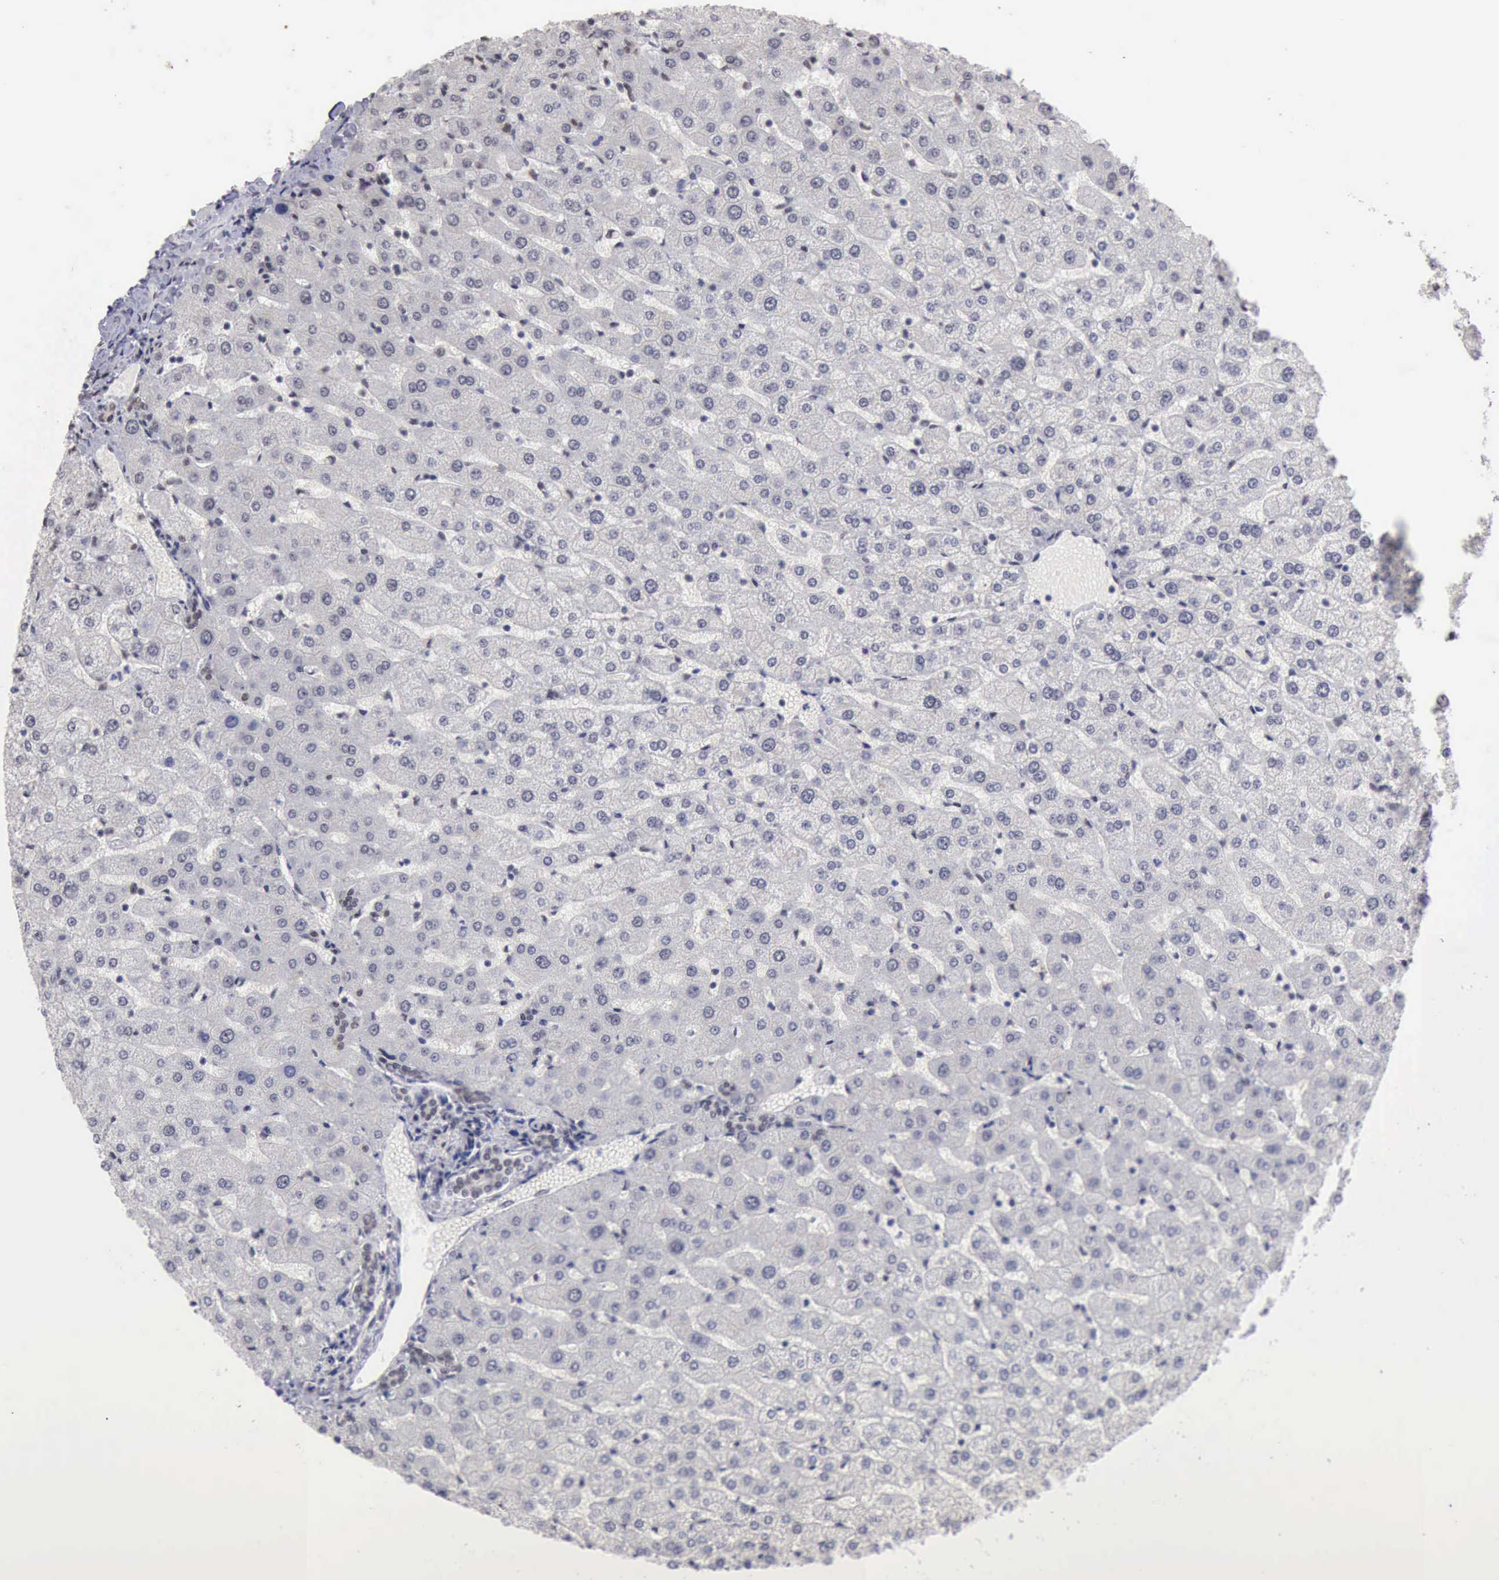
{"staining": {"intensity": "negative", "quantity": "none", "location": "none"}, "tissue": "liver", "cell_type": "Cholangiocytes", "image_type": "normal", "snomed": [{"axis": "morphology", "description": "Normal tissue, NOS"}, {"axis": "morphology", "description": "Fibrosis, NOS"}, {"axis": "topography", "description": "Liver"}], "caption": "This is an immunohistochemistry micrograph of benign human liver. There is no positivity in cholangiocytes.", "gene": "TAF1", "patient": {"sex": "female", "age": 29}}